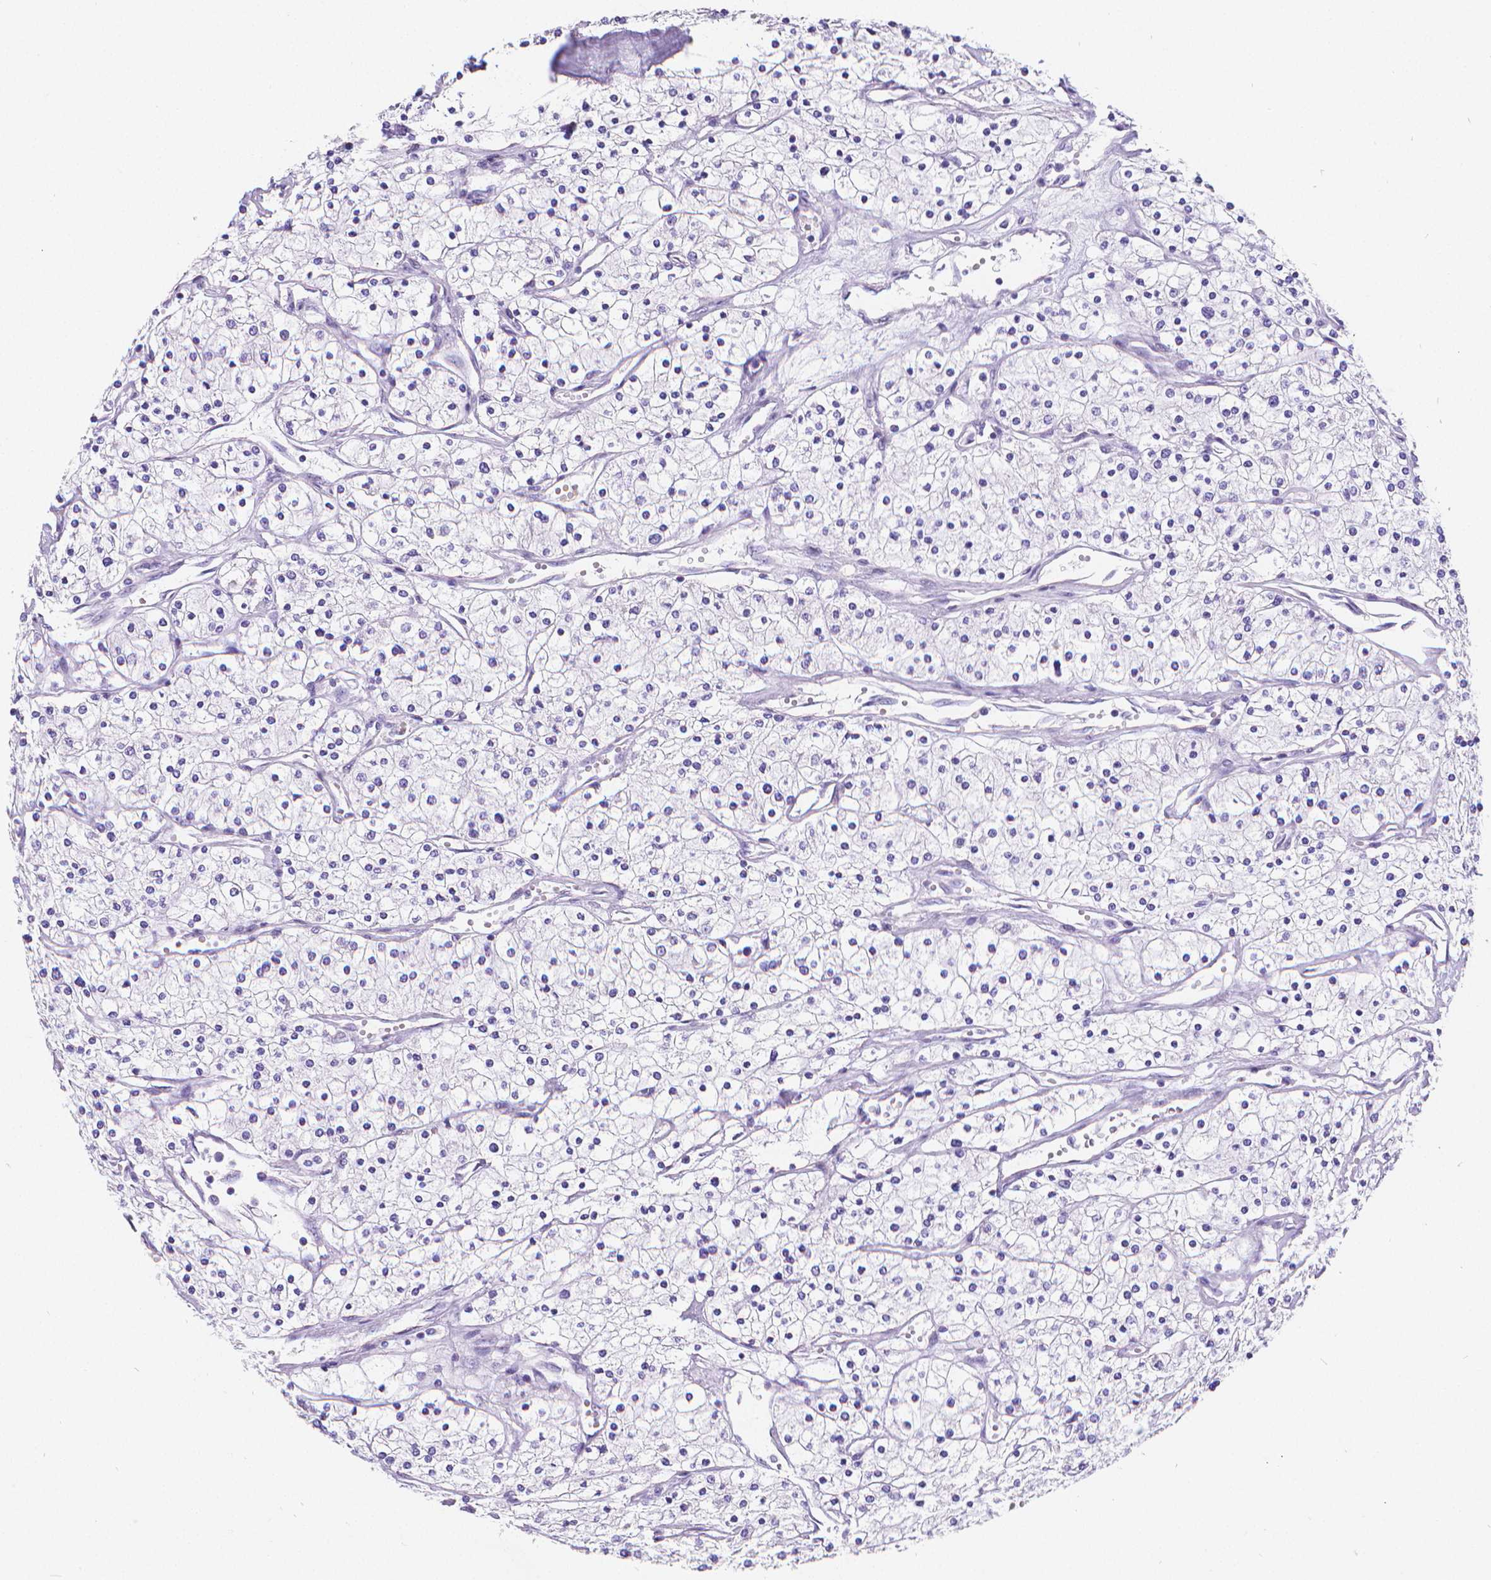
{"staining": {"intensity": "negative", "quantity": "none", "location": "none"}, "tissue": "renal cancer", "cell_type": "Tumor cells", "image_type": "cancer", "snomed": [{"axis": "morphology", "description": "Adenocarcinoma, NOS"}, {"axis": "topography", "description": "Kidney"}], "caption": "Immunohistochemistry of adenocarcinoma (renal) reveals no staining in tumor cells. (DAB (3,3'-diaminobenzidine) immunohistochemistry, high magnification).", "gene": "MEF2C", "patient": {"sex": "male", "age": 80}}